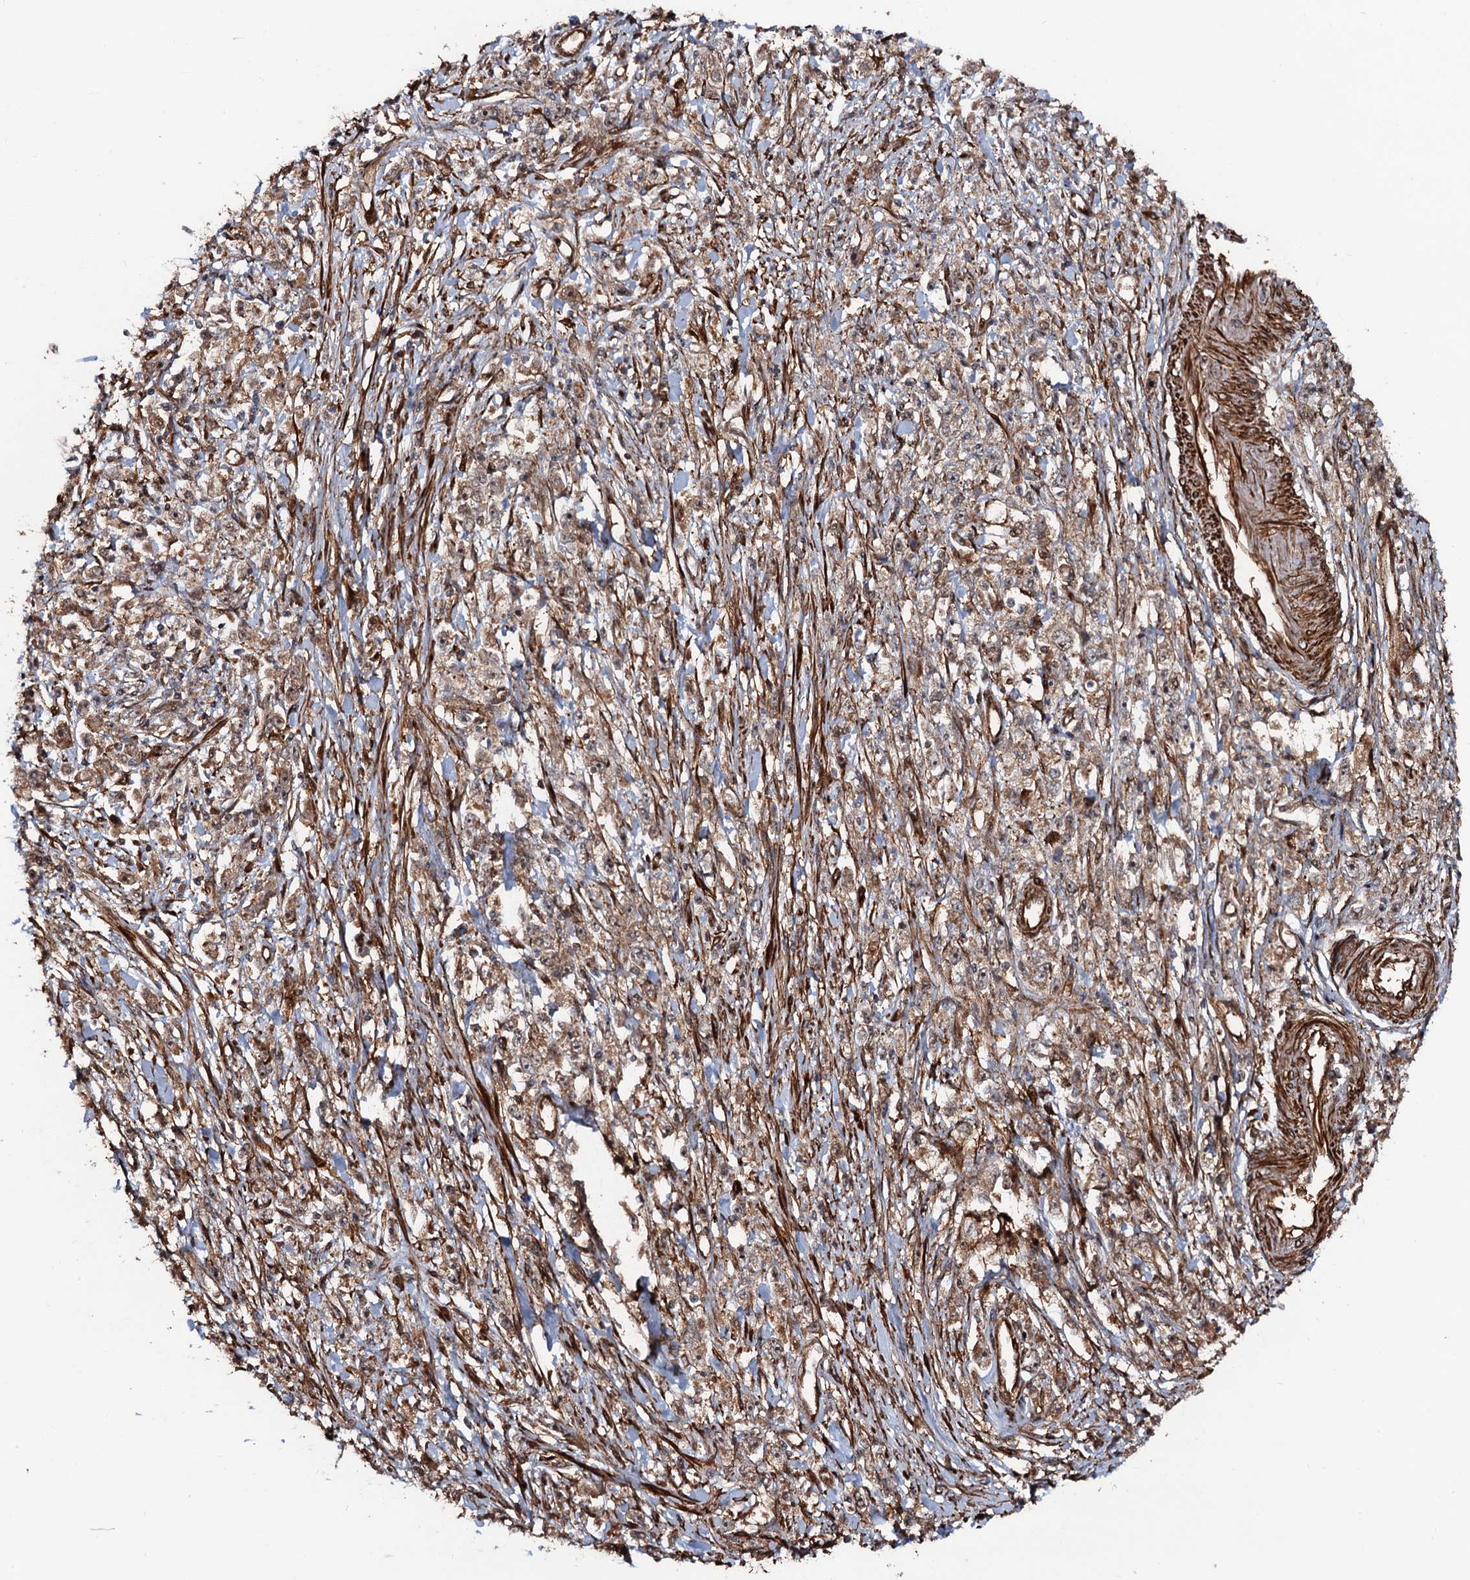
{"staining": {"intensity": "moderate", "quantity": ">75%", "location": "cytoplasmic/membranous,nuclear"}, "tissue": "stomach cancer", "cell_type": "Tumor cells", "image_type": "cancer", "snomed": [{"axis": "morphology", "description": "Adenocarcinoma, NOS"}, {"axis": "topography", "description": "Stomach"}], "caption": "A brown stain labels moderate cytoplasmic/membranous and nuclear staining of a protein in human stomach cancer (adenocarcinoma) tumor cells.", "gene": "SNRNP25", "patient": {"sex": "female", "age": 59}}